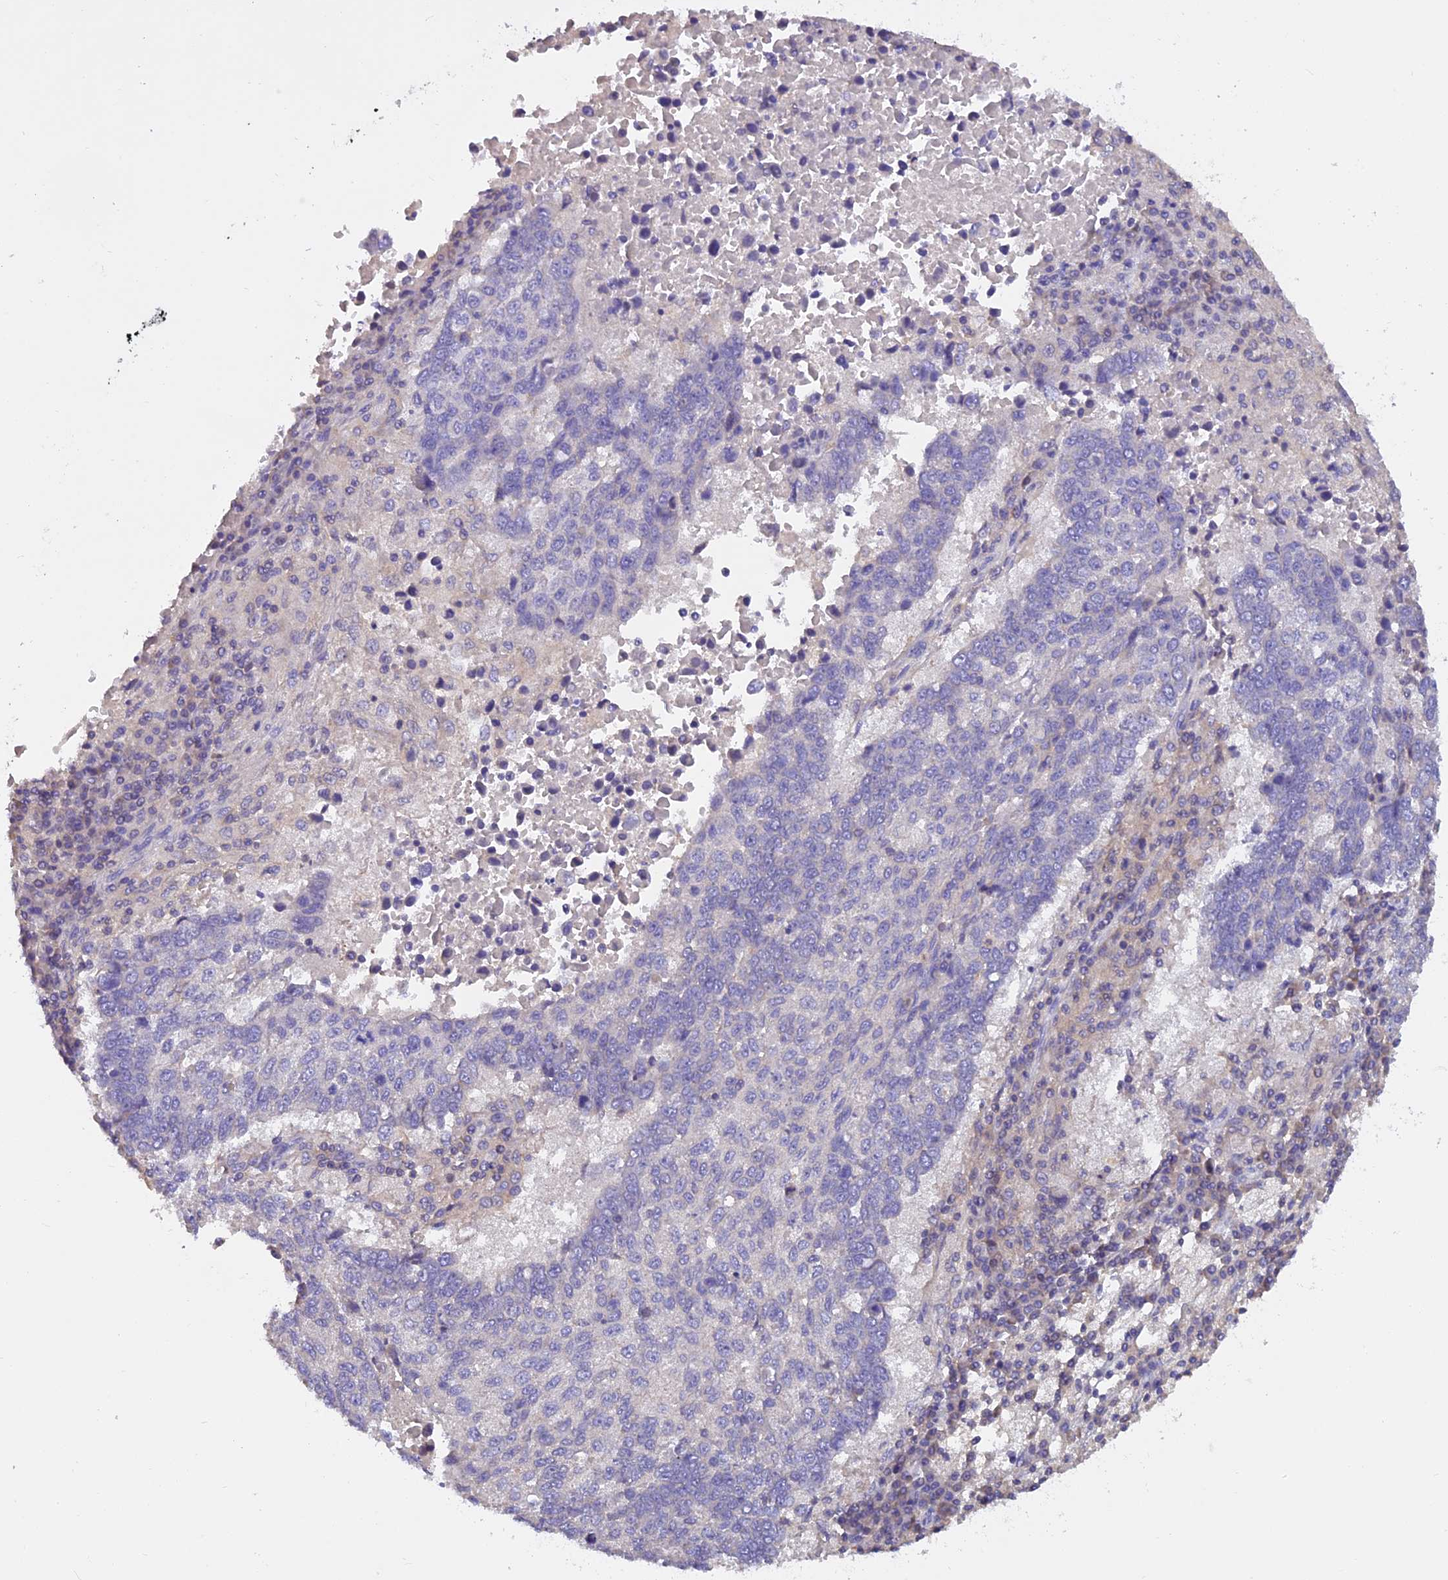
{"staining": {"intensity": "negative", "quantity": "none", "location": "none"}, "tissue": "lung cancer", "cell_type": "Tumor cells", "image_type": "cancer", "snomed": [{"axis": "morphology", "description": "Squamous cell carcinoma, NOS"}, {"axis": "topography", "description": "Lung"}], "caption": "DAB immunohistochemical staining of human lung squamous cell carcinoma demonstrates no significant expression in tumor cells.", "gene": "LPXN", "patient": {"sex": "male", "age": 73}}